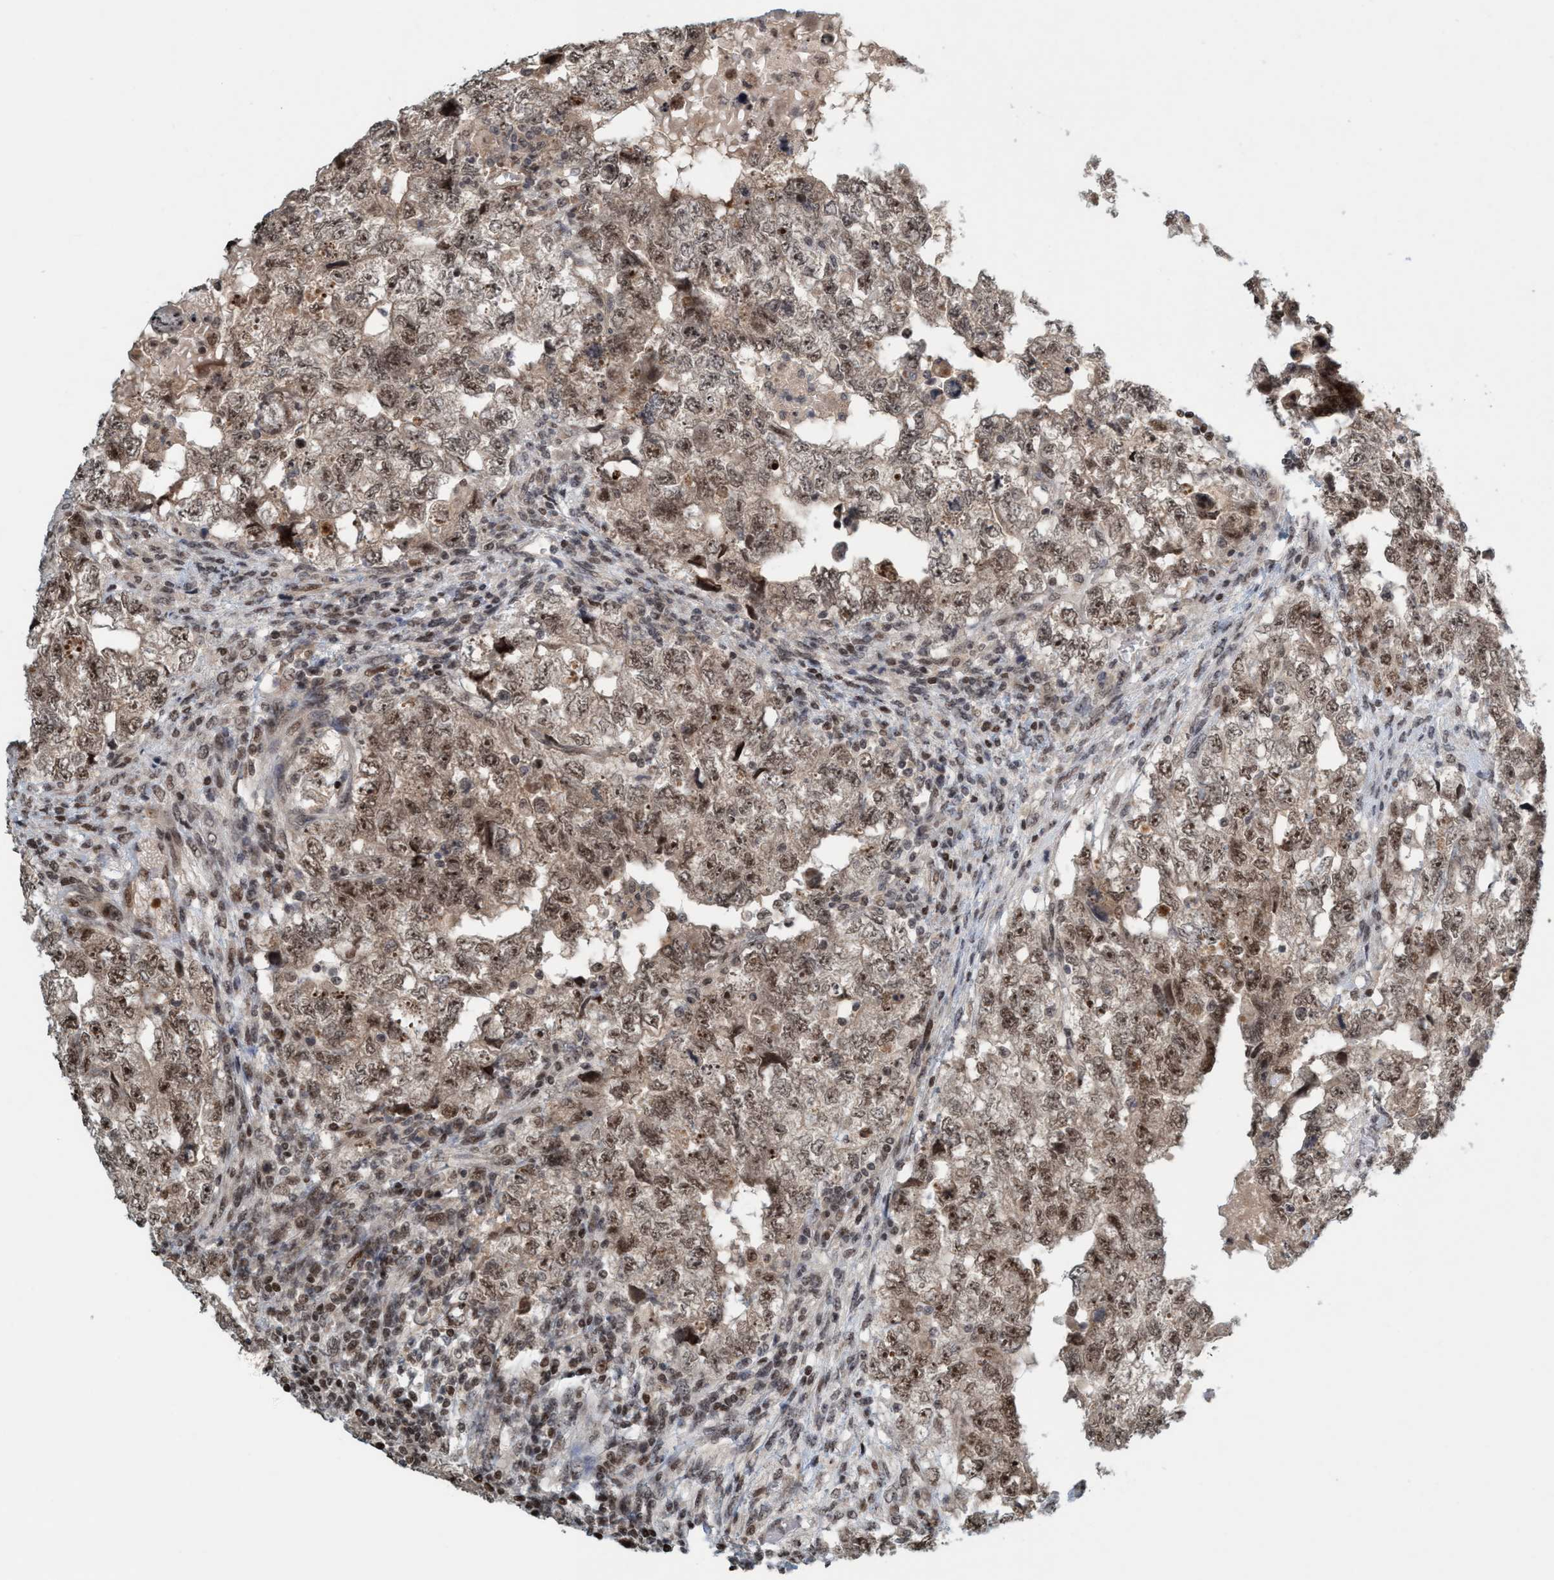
{"staining": {"intensity": "moderate", "quantity": ">75%", "location": "nuclear"}, "tissue": "testis cancer", "cell_type": "Tumor cells", "image_type": "cancer", "snomed": [{"axis": "morphology", "description": "Carcinoma, Embryonal, NOS"}, {"axis": "topography", "description": "Testis"}], "caption": "Immunohistochemical staining of human testis embryonal carcinoma displays moderate nuclear protein positivity in about >75% of tumor cells. The protein of interest is stained brown, and the nuclei are stained in blue (DAB (3,3'-diaminobenzidine) IHC with brightfield microscopy, high magnification).", "gene": "SMCR8", "patient": {"sex": "male", "age": 36}}